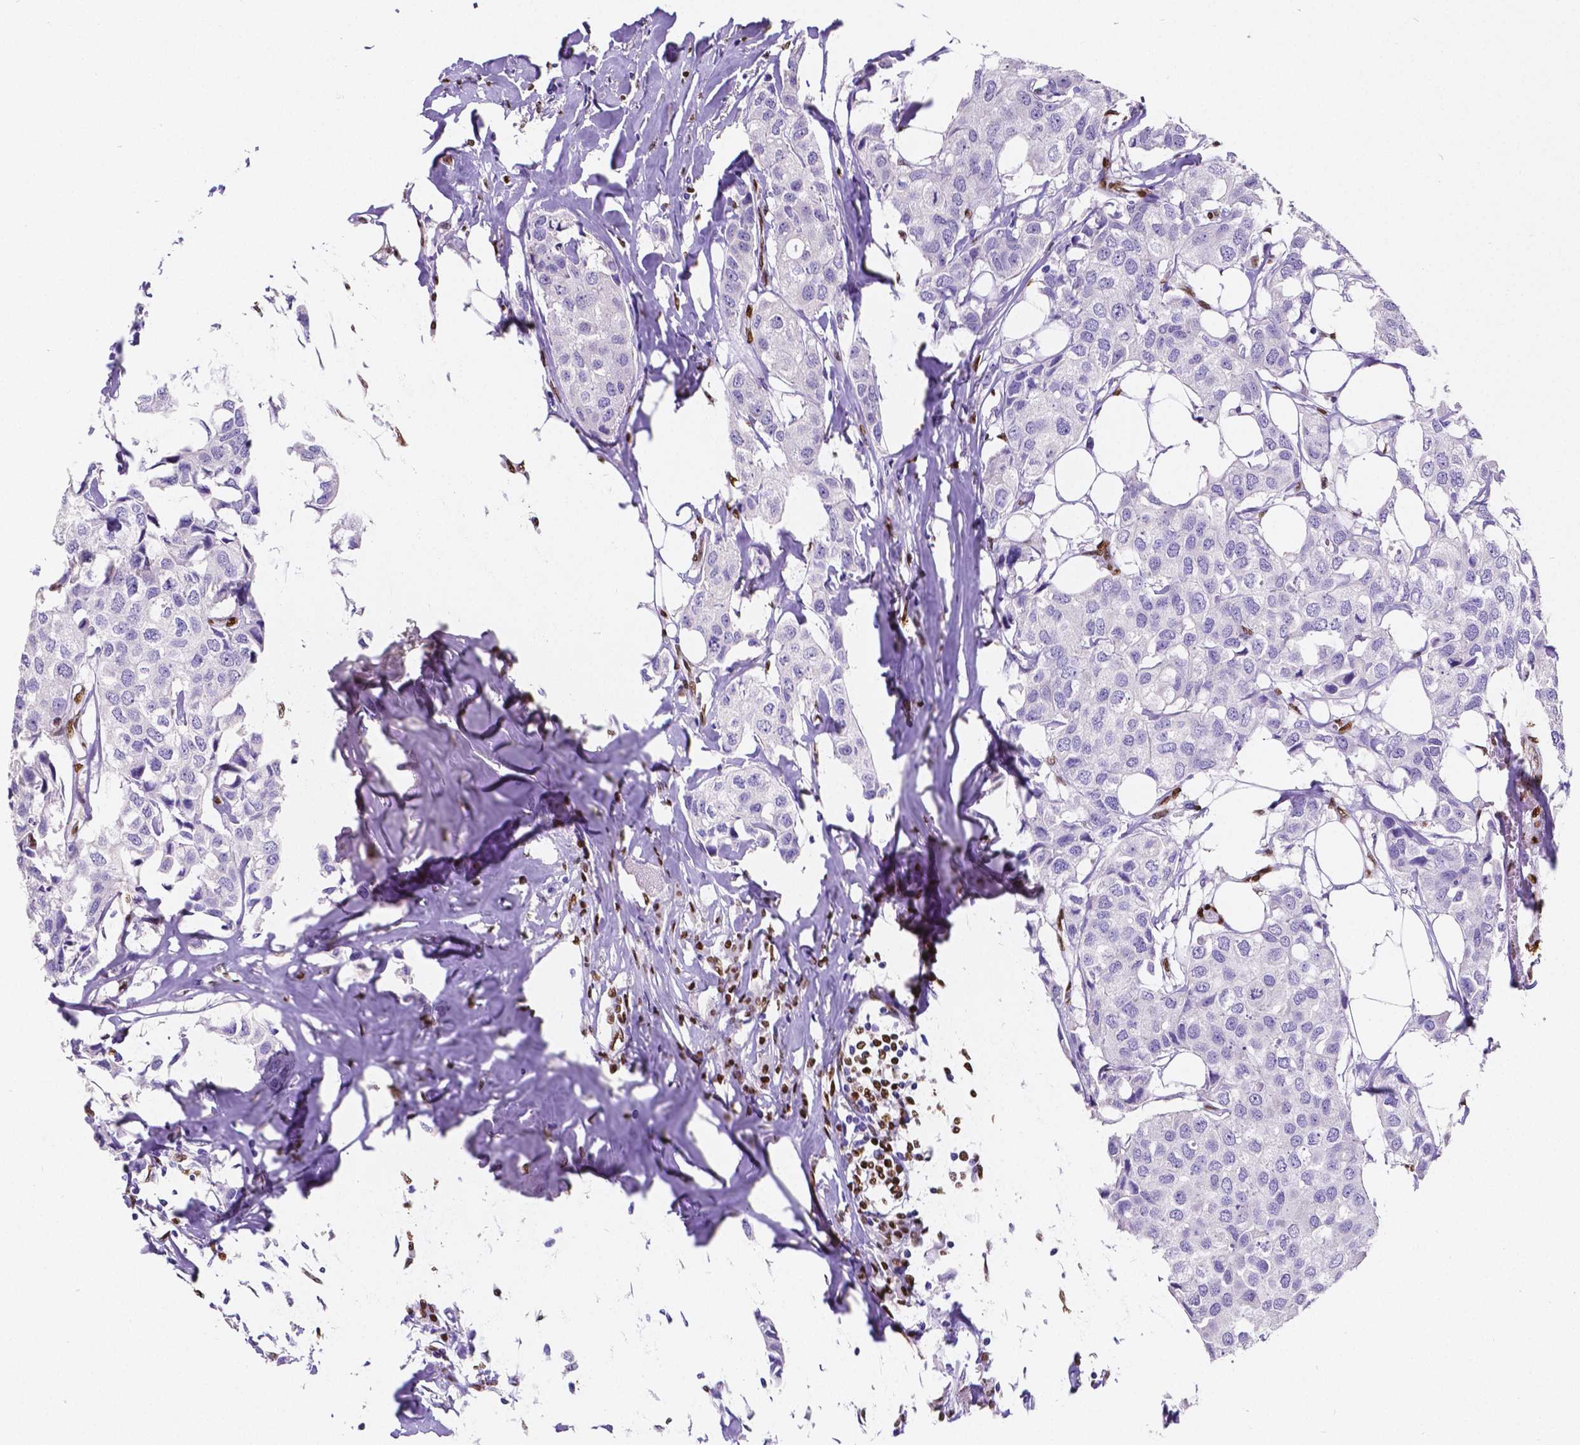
{"staining": {"intensity": "negative", "quantity": "none", "location": "none"}, "tissue": "breast cancer", "cell_type": "Tumor cells", "image_type": "cancer", "snomed": [{"axis": "morphology", "description": "Duct carcinoma"}, {"axis": "topography", "description": "Breast"}], "caption": "High magnification brightfield microscopy of breast cancer stained with DAB (brown) and counterstained with hematoxylin (blue): tumor cells show no significant expression.", "gene": "MEF2C", "patient": {"sex": "female", "age": 80}}